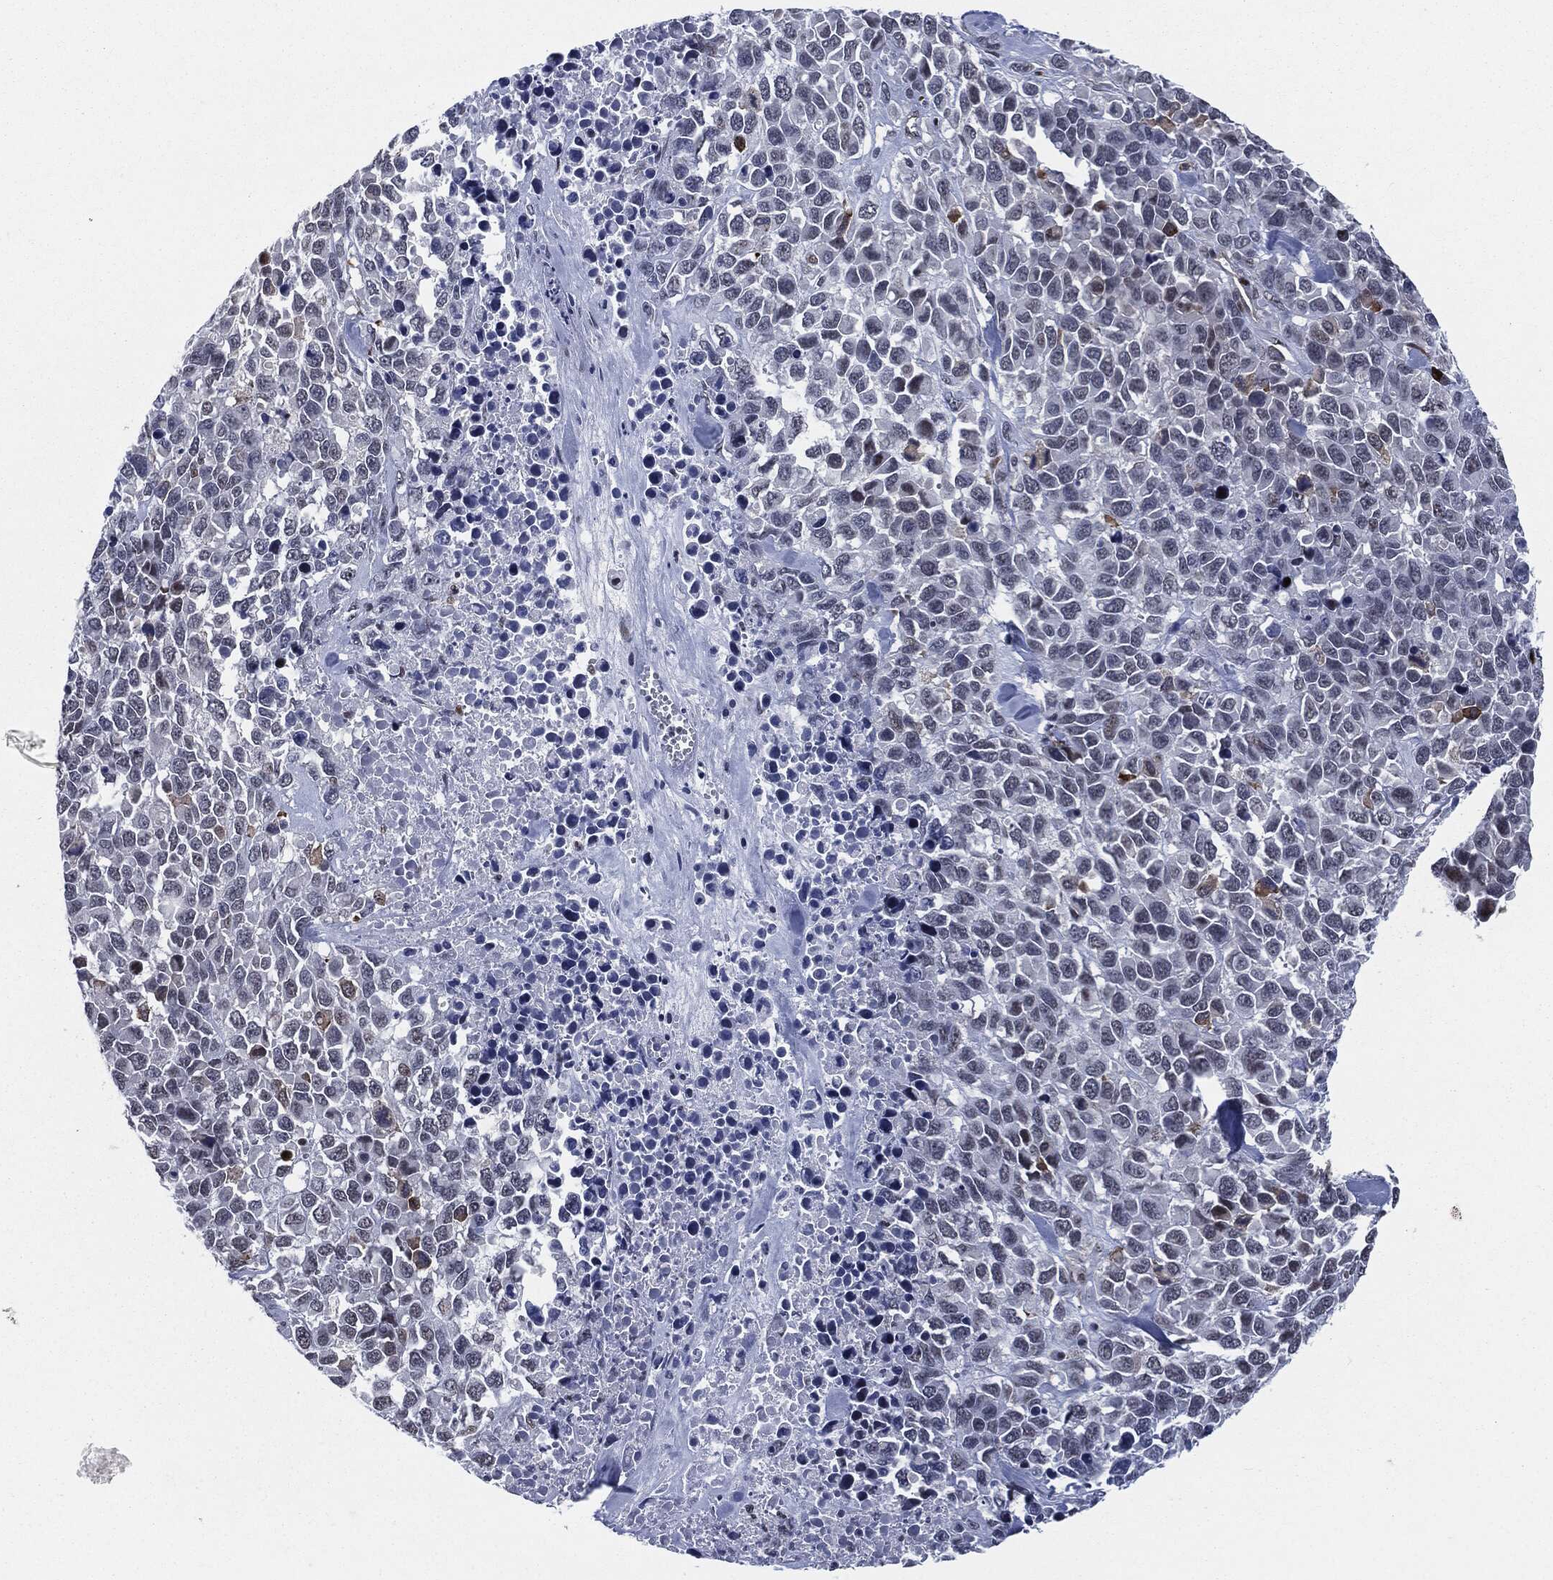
{"staining": {"intensity": "moderate", "quantity": "<25%", "location": "cytoplasmic/membranous"}, "tissue": "melanoma", "cell_type": "Tumor cells", "image_type": "cancer", "snomed": [{"axis": "morphology", "description": "Malignant melanoma, Metastatic site"}, {"axis": "topography", "description": "Skin"}], "caption": "Immunohistochemistry photomicrograph of human melanoma stained for a protein (brown), which demonstrates low levels of moderate cytoplasmic/membranous staining in about <25% of tumor cells.", "gene": "AKT2", "patient": {"sex": "male", "age": 84}}